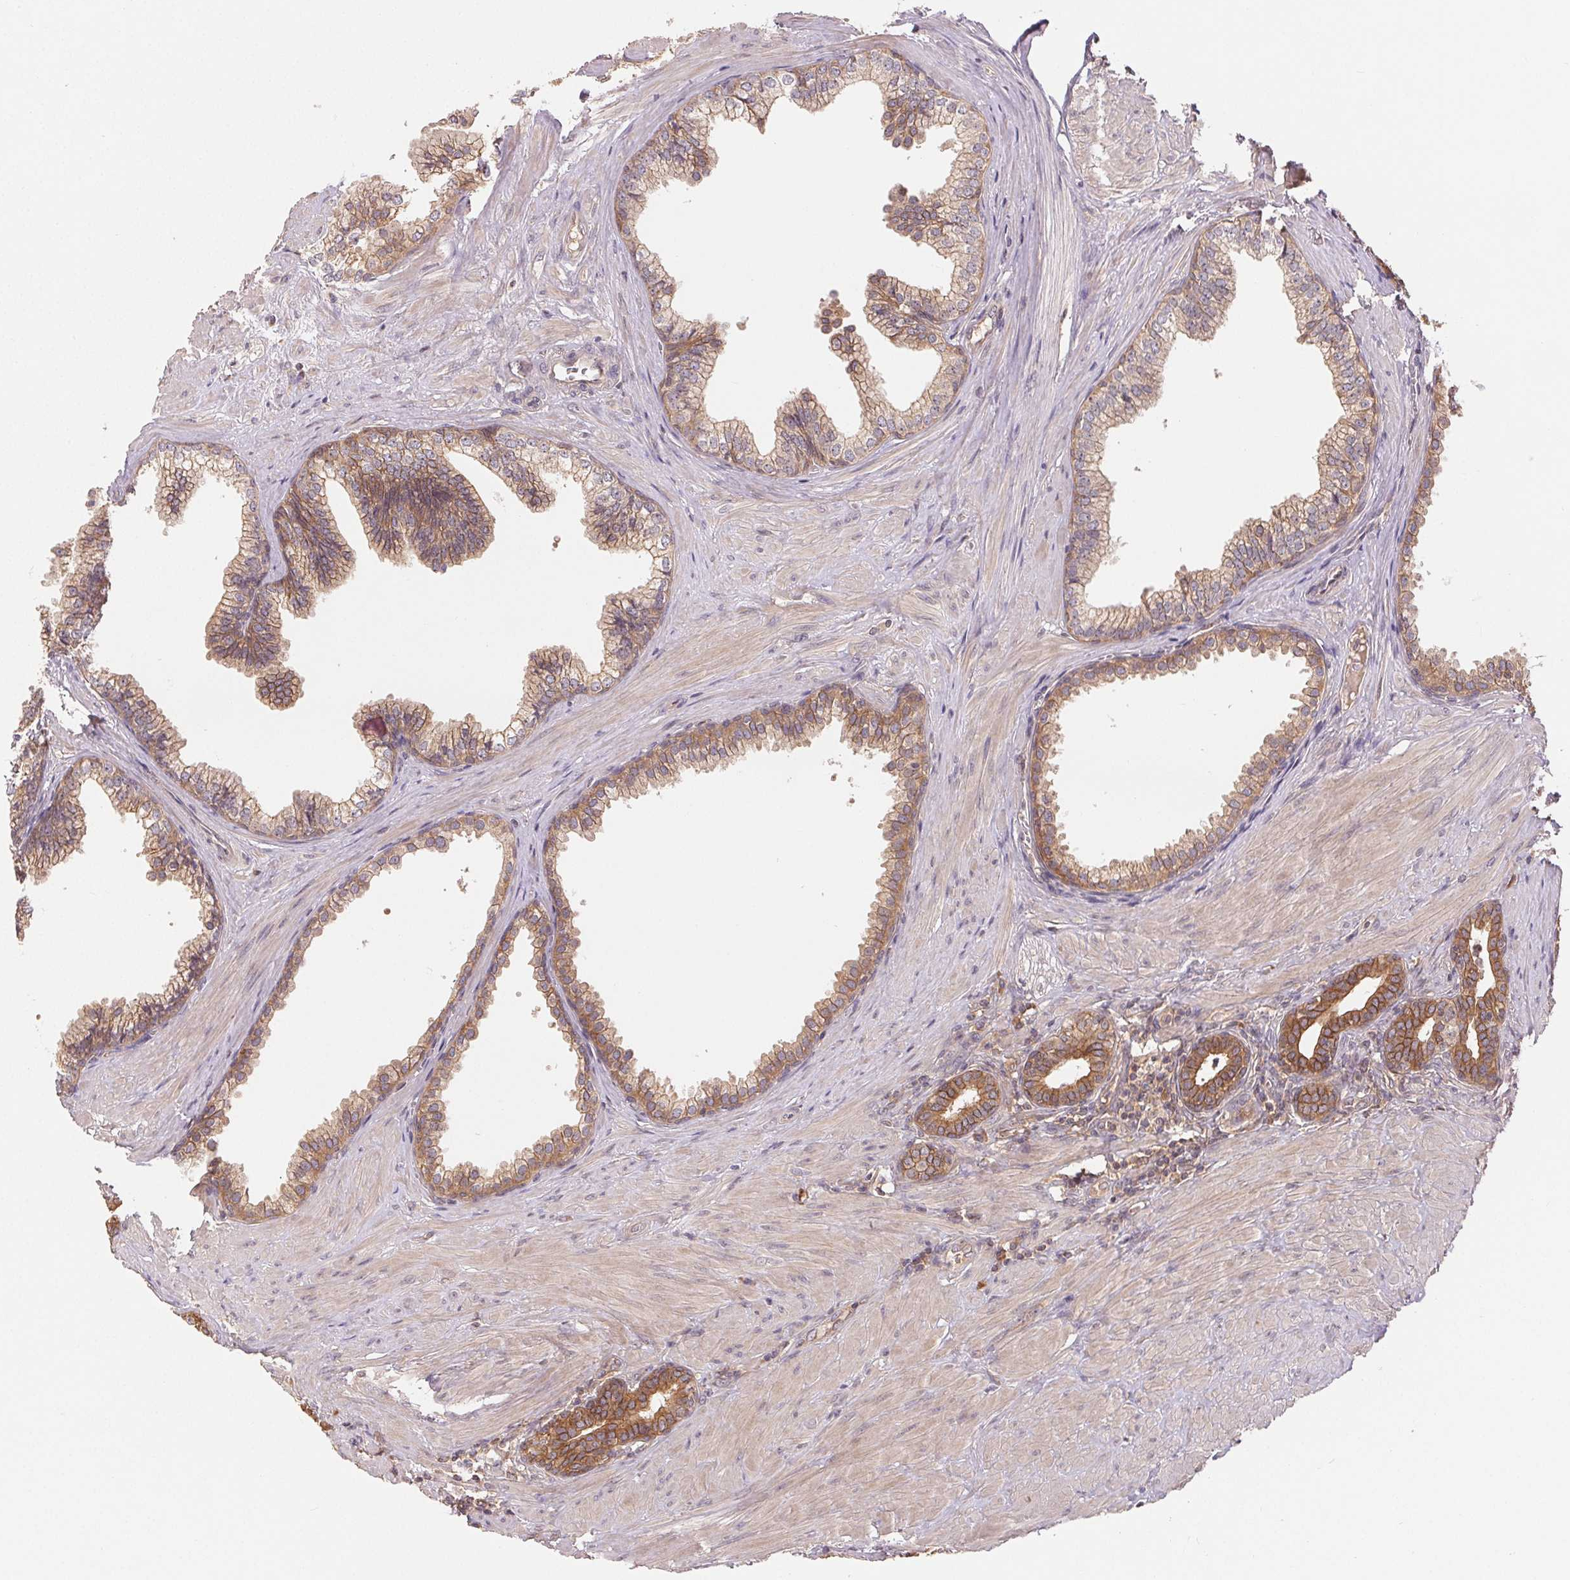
{"staining": {"intensity": "moderate", "quantity": "25%-75%", "location": "cytoplasmic/membranous"}, "tissue": "prostate", "cell_type": "Glandular cells", "image_type": "normal", "snomed": [{"axis": "morphology", "description": "Normal tissue, NOS"}, {"axis": "topography", "description": "Prostate"}, {"axis": "topography", "description": "Peripheral nerve tissue"}], "caption": "Protein staining reveals moderate cytoplasmic/membranous expression in about 25%-75% of glandular cells in benign prostate.", "gene": "MAPKAPK2", "patient": {"sex": "male", "age": 55}}